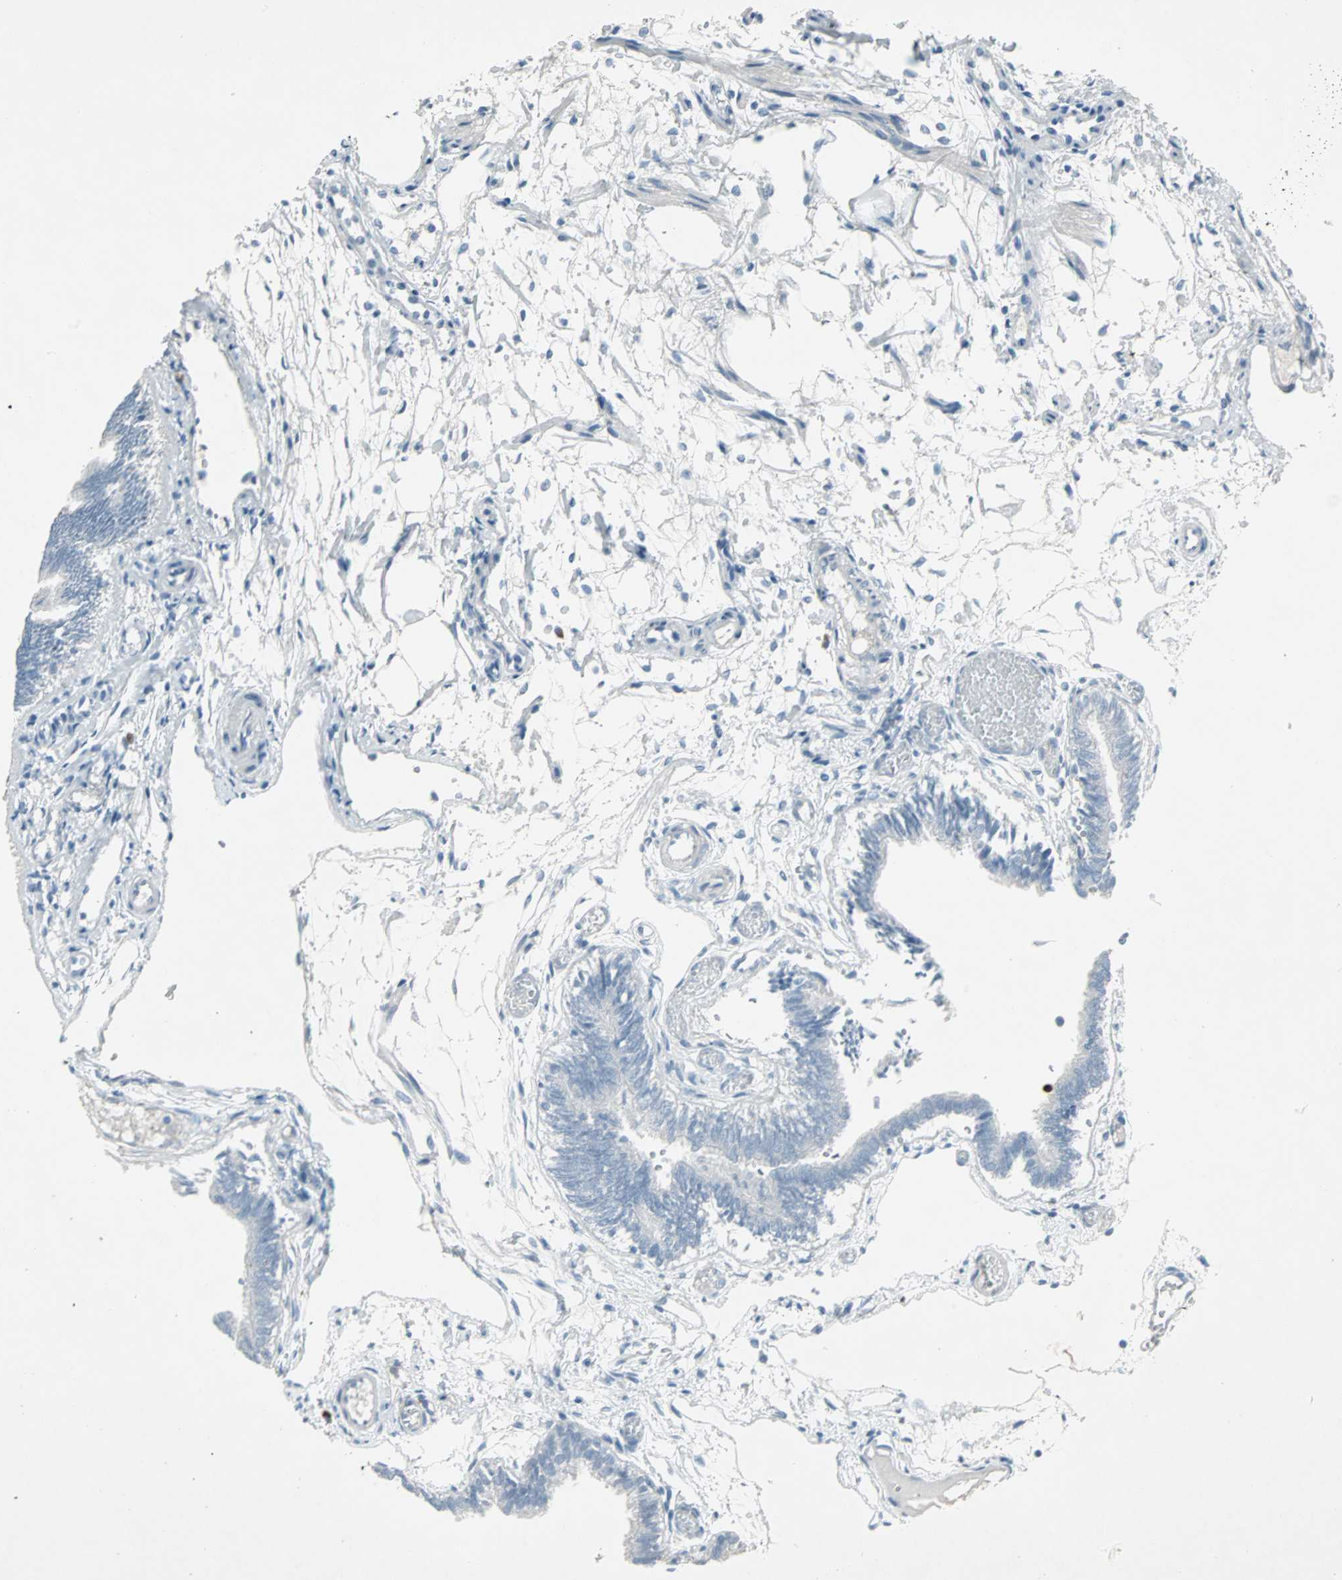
{"staining": {"intensity": "negative", "quantity": "none", "location": "none"}, "tissue": "fallopian tube", "cell_type": "Glandular cells", "image_type": "normal", "snomed": [{"axis": "morphology", "description": "Normal tissue, NOS"}, {"axis": "topography", "description": "Fallopian tube"}], "caption": "Fallopian tube stained for a protein using IHC demonstrates no staining glandular cells.", "gene": "LANCL3", "patient": {"sex": "female", "age": 29}}